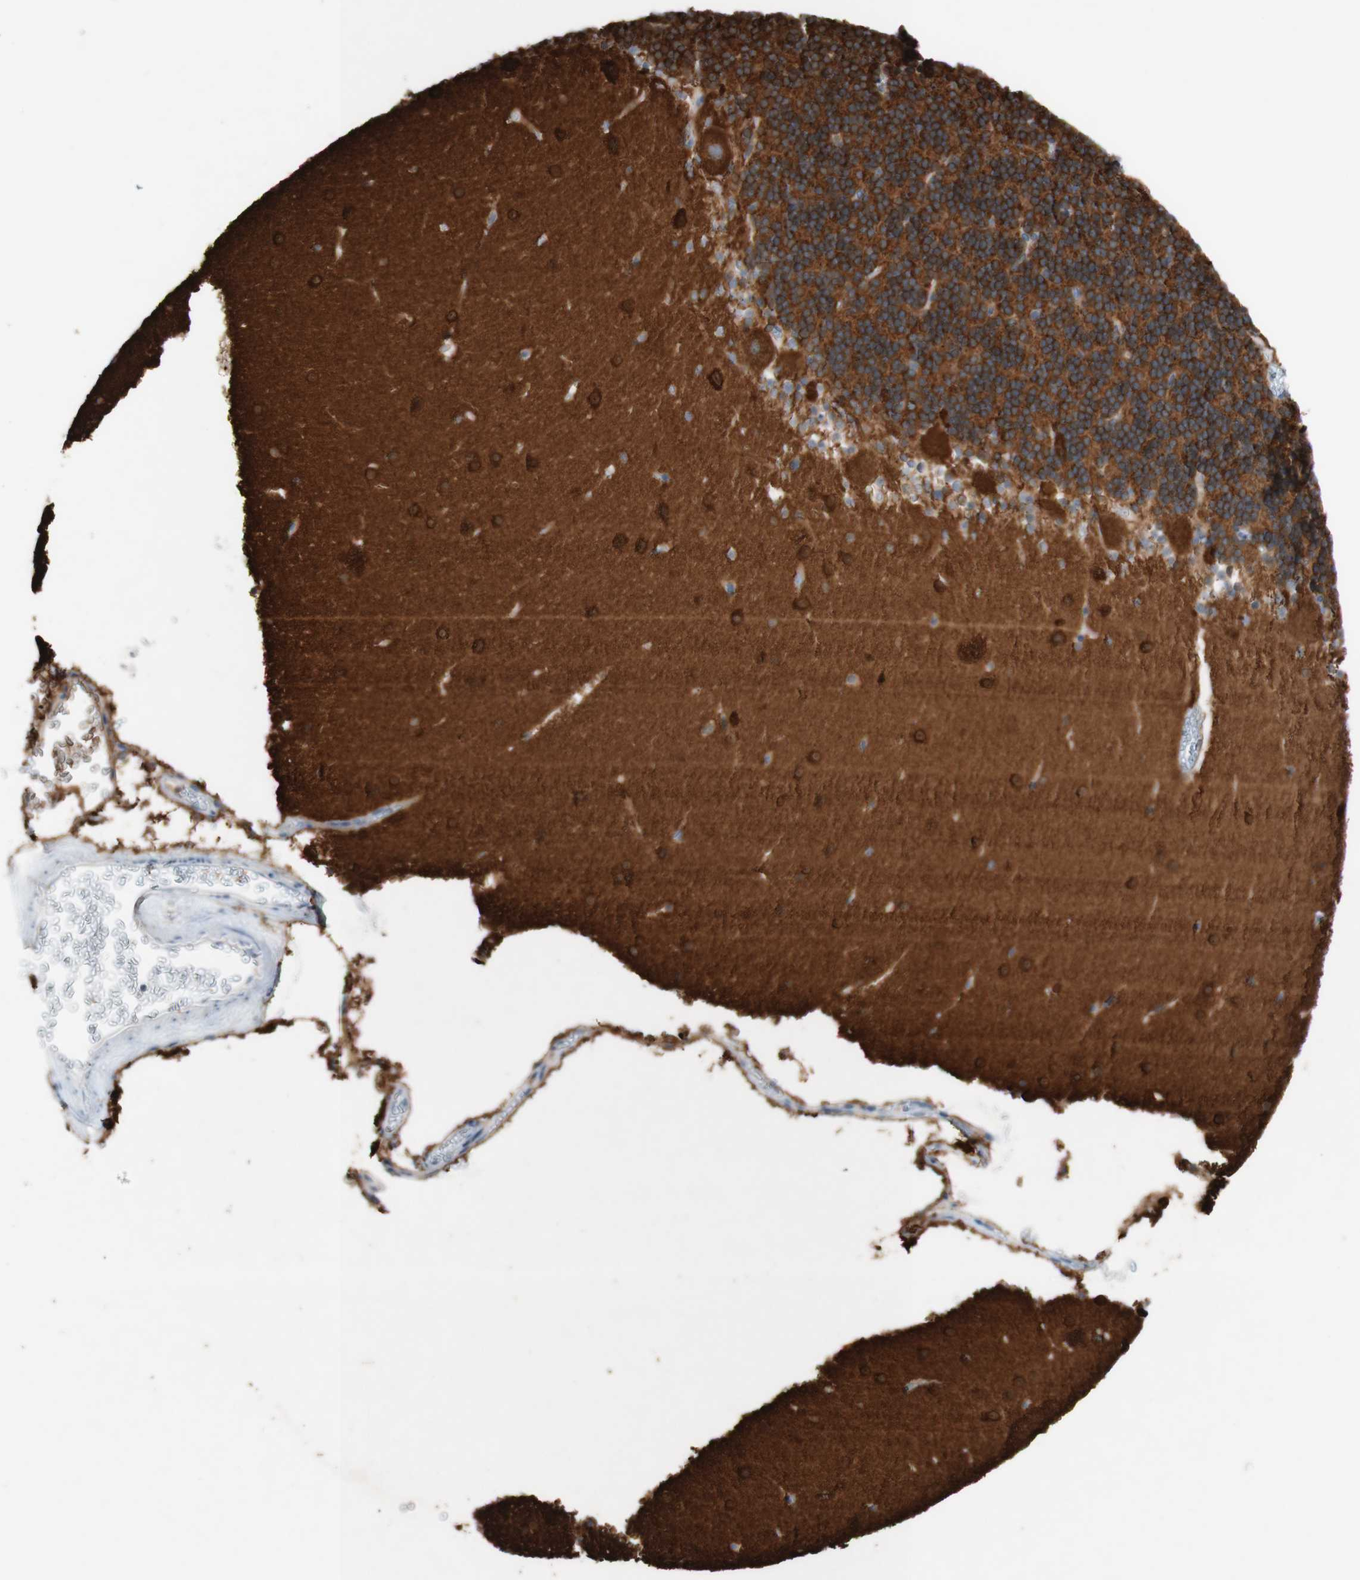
{"staining": {"intensity": "strong", "quantity": ">75%", "location": "cytoplasmic/membranous"}, "tissue": "cerebellum", "cell_type": "Cells in granular layer", "image_type": "normal", "snomed": [{"axis": "morphology", "description": "Normal tissue, NOS"}, {"axis": "topography", "description": "Cerebellum"}], "caption": "Protein staining by immunohistochemistry (IHC) displays strong cytoplasmic/membranous positivity in approximately >75% of cells in granular layer in unremarkable cerebellum. (DAB IHC with brightfield microscopy, high magnification).", "gene": "PACSIN1", "patient": {"sex": "male", "age": 45}}